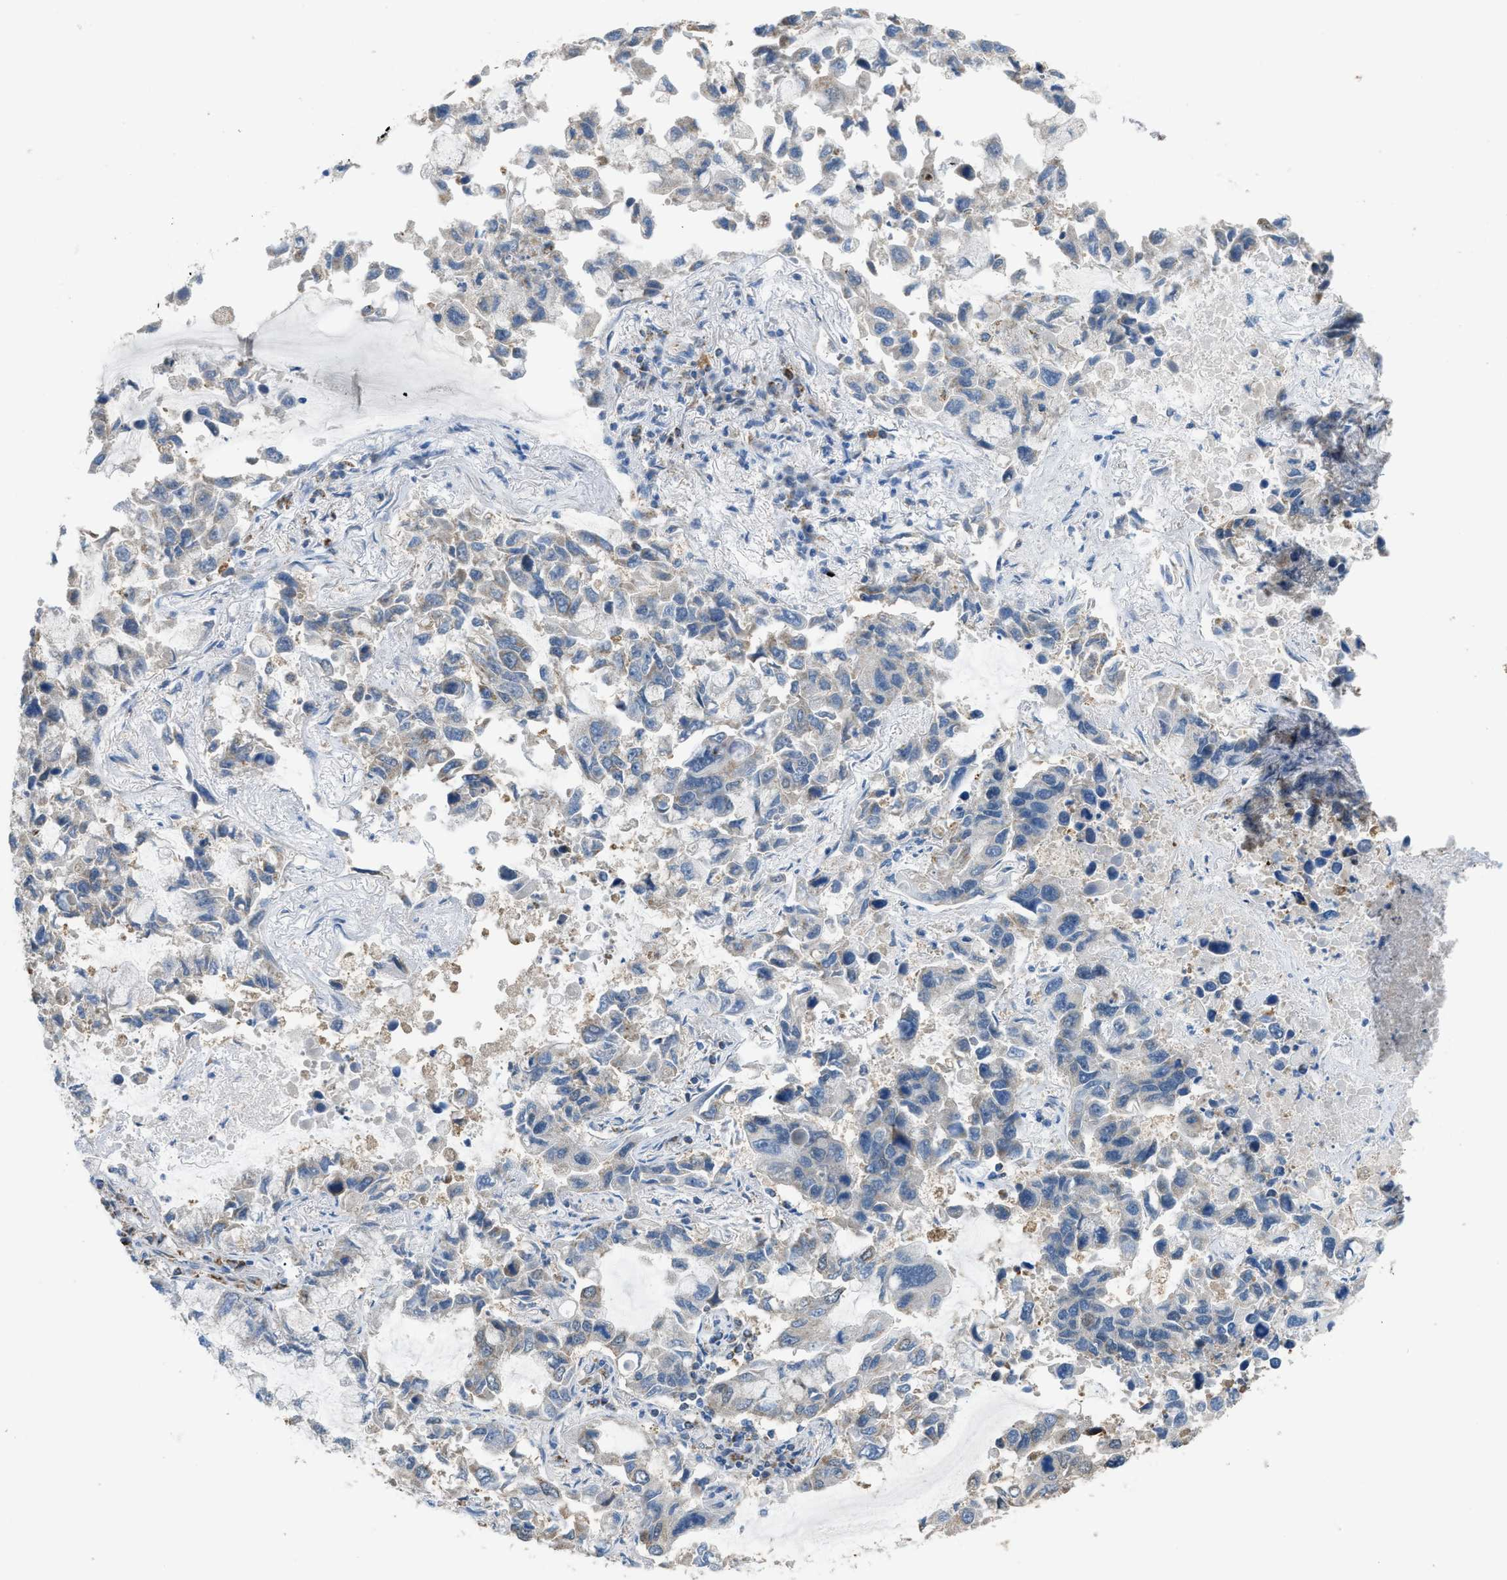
{"staining": {"intensity": "weak", "quantity": "<25%", "location": "cytoplasmic/membranous"}, "tissue": "lung cancer", "cell_type": "Tumor cells", "image_type": "cancer", "snomed": [{"axis": "morphology", "description": "Adenocarcinoma, NOS"}, {"axis": "topography", "description": "Lung"}], "caption": "Immunohistochemistry (IHC) histopathology image of human lung adenocarcinoma stained for a protein (brown), which shows no expression in tumor cells.", "gene": "ETFB", "patient": {"sex": "male", "age": 64}}